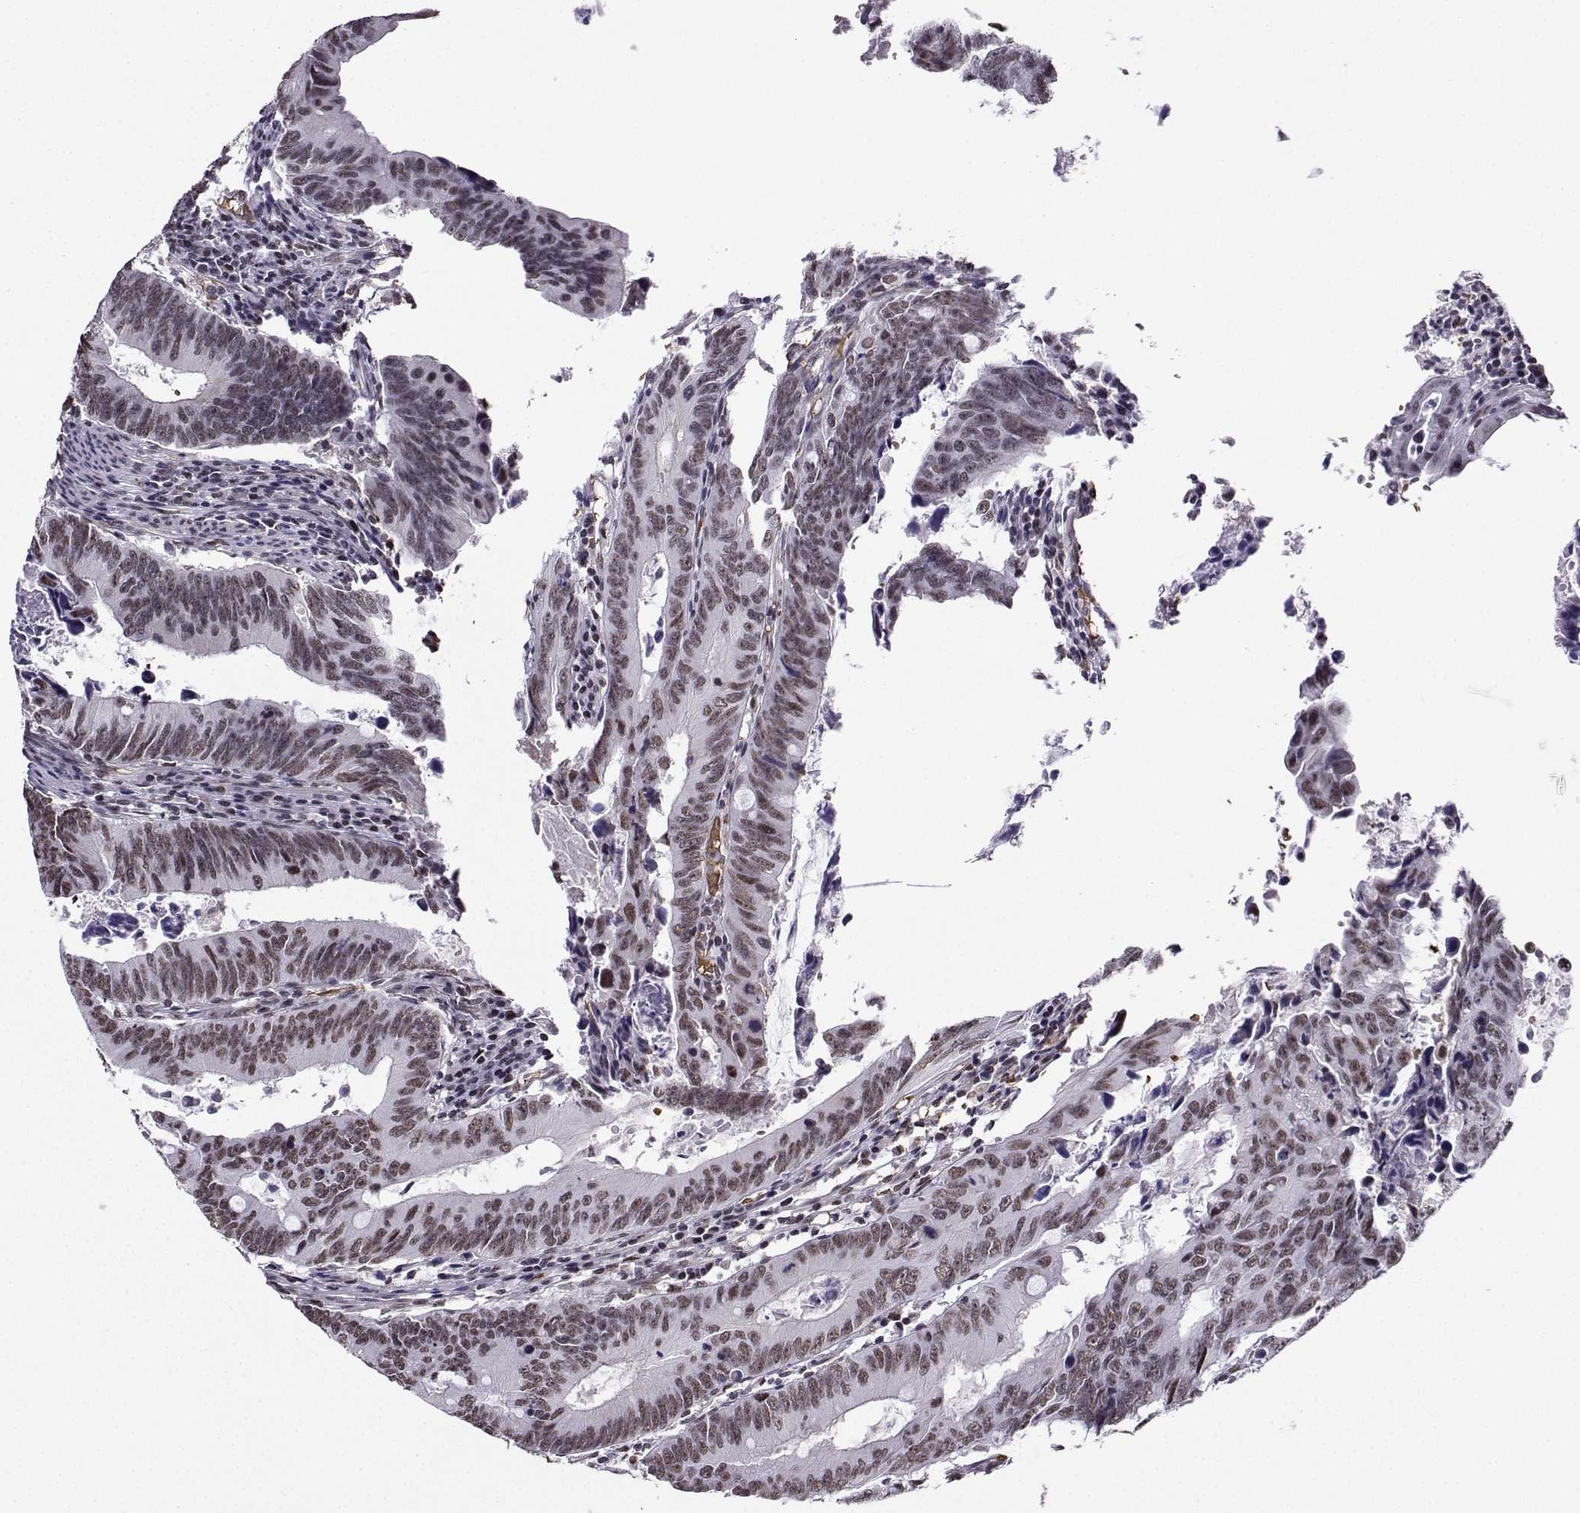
{"staining": {"intensity": "weak", "quantity": ">75%", "location": "nuclear"}, "tissue": "colorectal cancer", "cell_type": "Tumor cells", "image_type": "cancer", "snomed": [{"axis": "morphology", "description": "Adenocarcinoma, NOS"}, {"axis": "topography", "description": "Colon"}], "caption": "Colorectal cancer (adenocarcinoma) was stained to show a protein in brown. There is low levels of weak nuclear staining in about >75% of tumor cells.", "gene": "CCNK", "patient": {"sex": "female", "age": 87}}